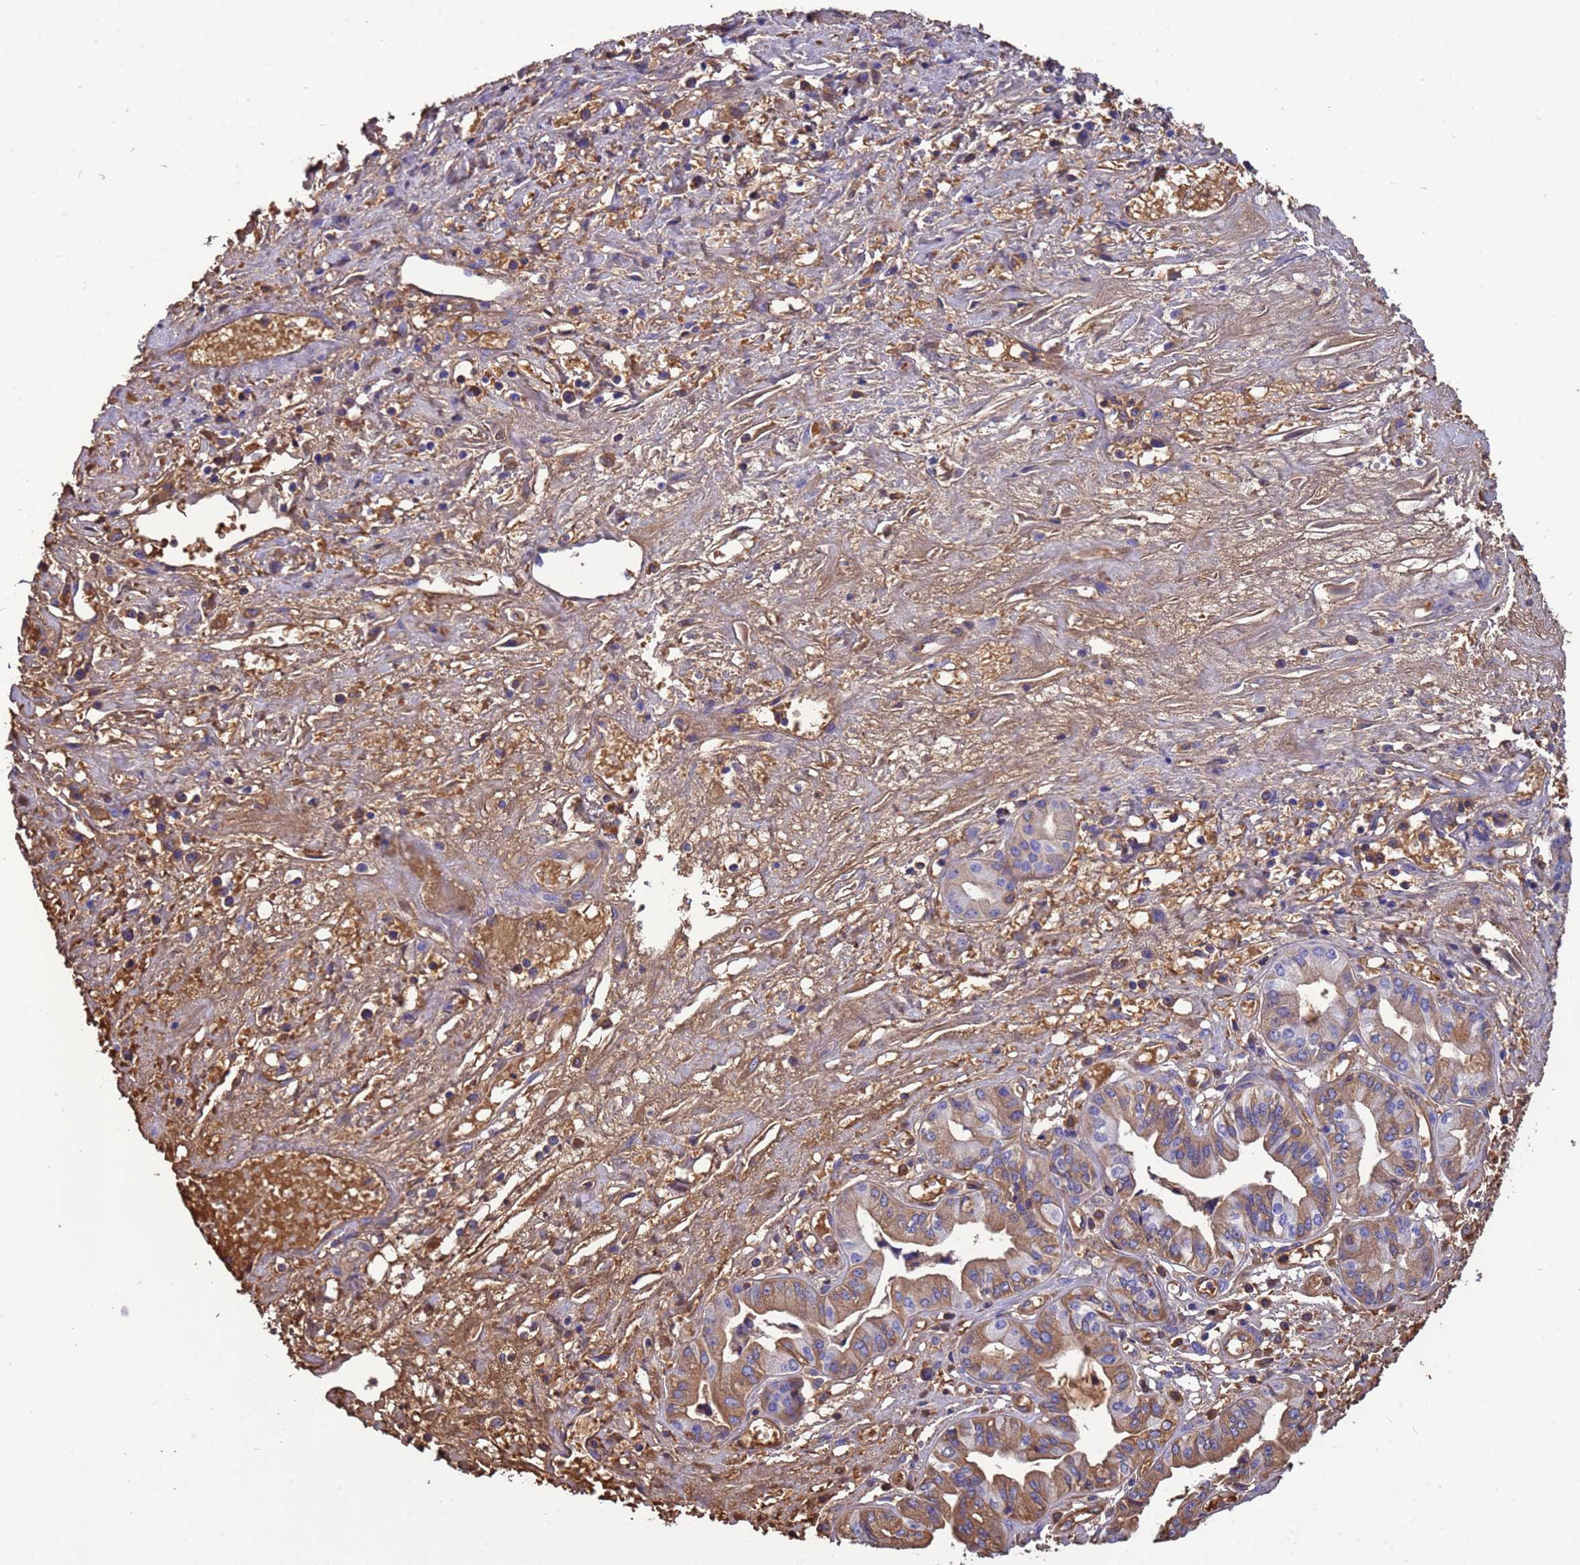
{"staining": {"intensity": "moderate", "quantity": "25%-75%", "location": "cytoplasmic/membranous"}, "tissue": "pancreatic cancer", "cell_type": "Tumor cells", "image_type": "cancer", "snomed": [{"axis": "morphology", "description": "Adenocarcinoma, NOS"}, {"axis": "topography", "description": "Pancreas"}], "caption": "Immunohistochemistry photomicrograph of pancreatic cancer stained for a protein (brown), which reveals medium levels of moderate cytoplasmic/membranous expression in approximately 25%-75% of tumor cells.", "gene": "H1-7", "patient": {"sex": "female", "age": 50}}